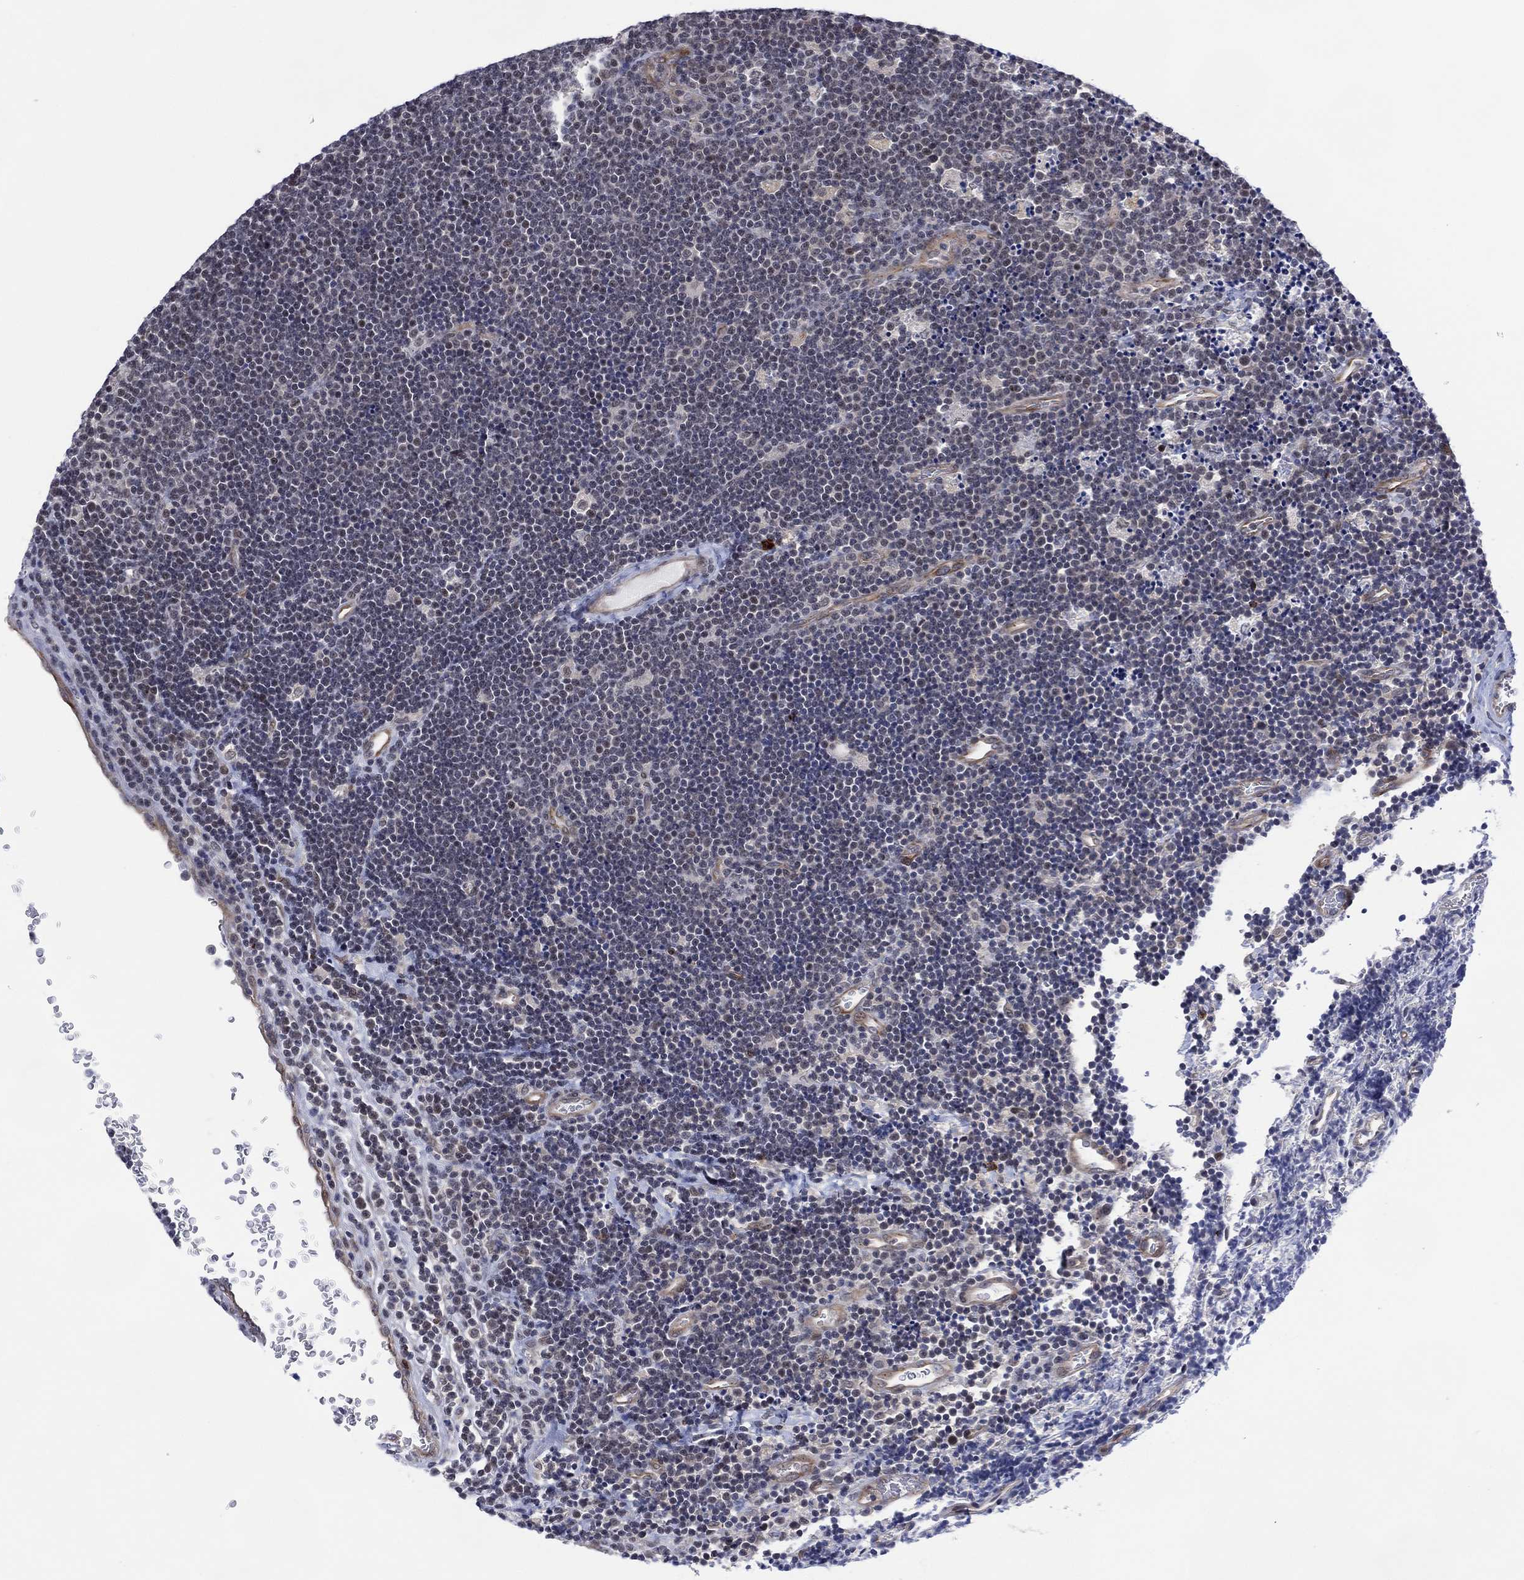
{"staining": {"intensity": "negative", "quantity": "none", "location": "none"}, "tissue": "lymphoma", "cell_type": "Tumor cells", "image_type": "cancer", "snomed": [{"axis": "morphology", "description": "Malignant lymphoma, non-Hodgkin's type, Low grade"}, {"axis": "topography", "description": "Brain"}], "caption": "Low-grade malignant lymphoma, non-Hodgkin's type stained for a protein using IHC demonstrates no positivity tumor cells.", "gene": "DPP4", "patient": {"sex": "female", "age": 66}}